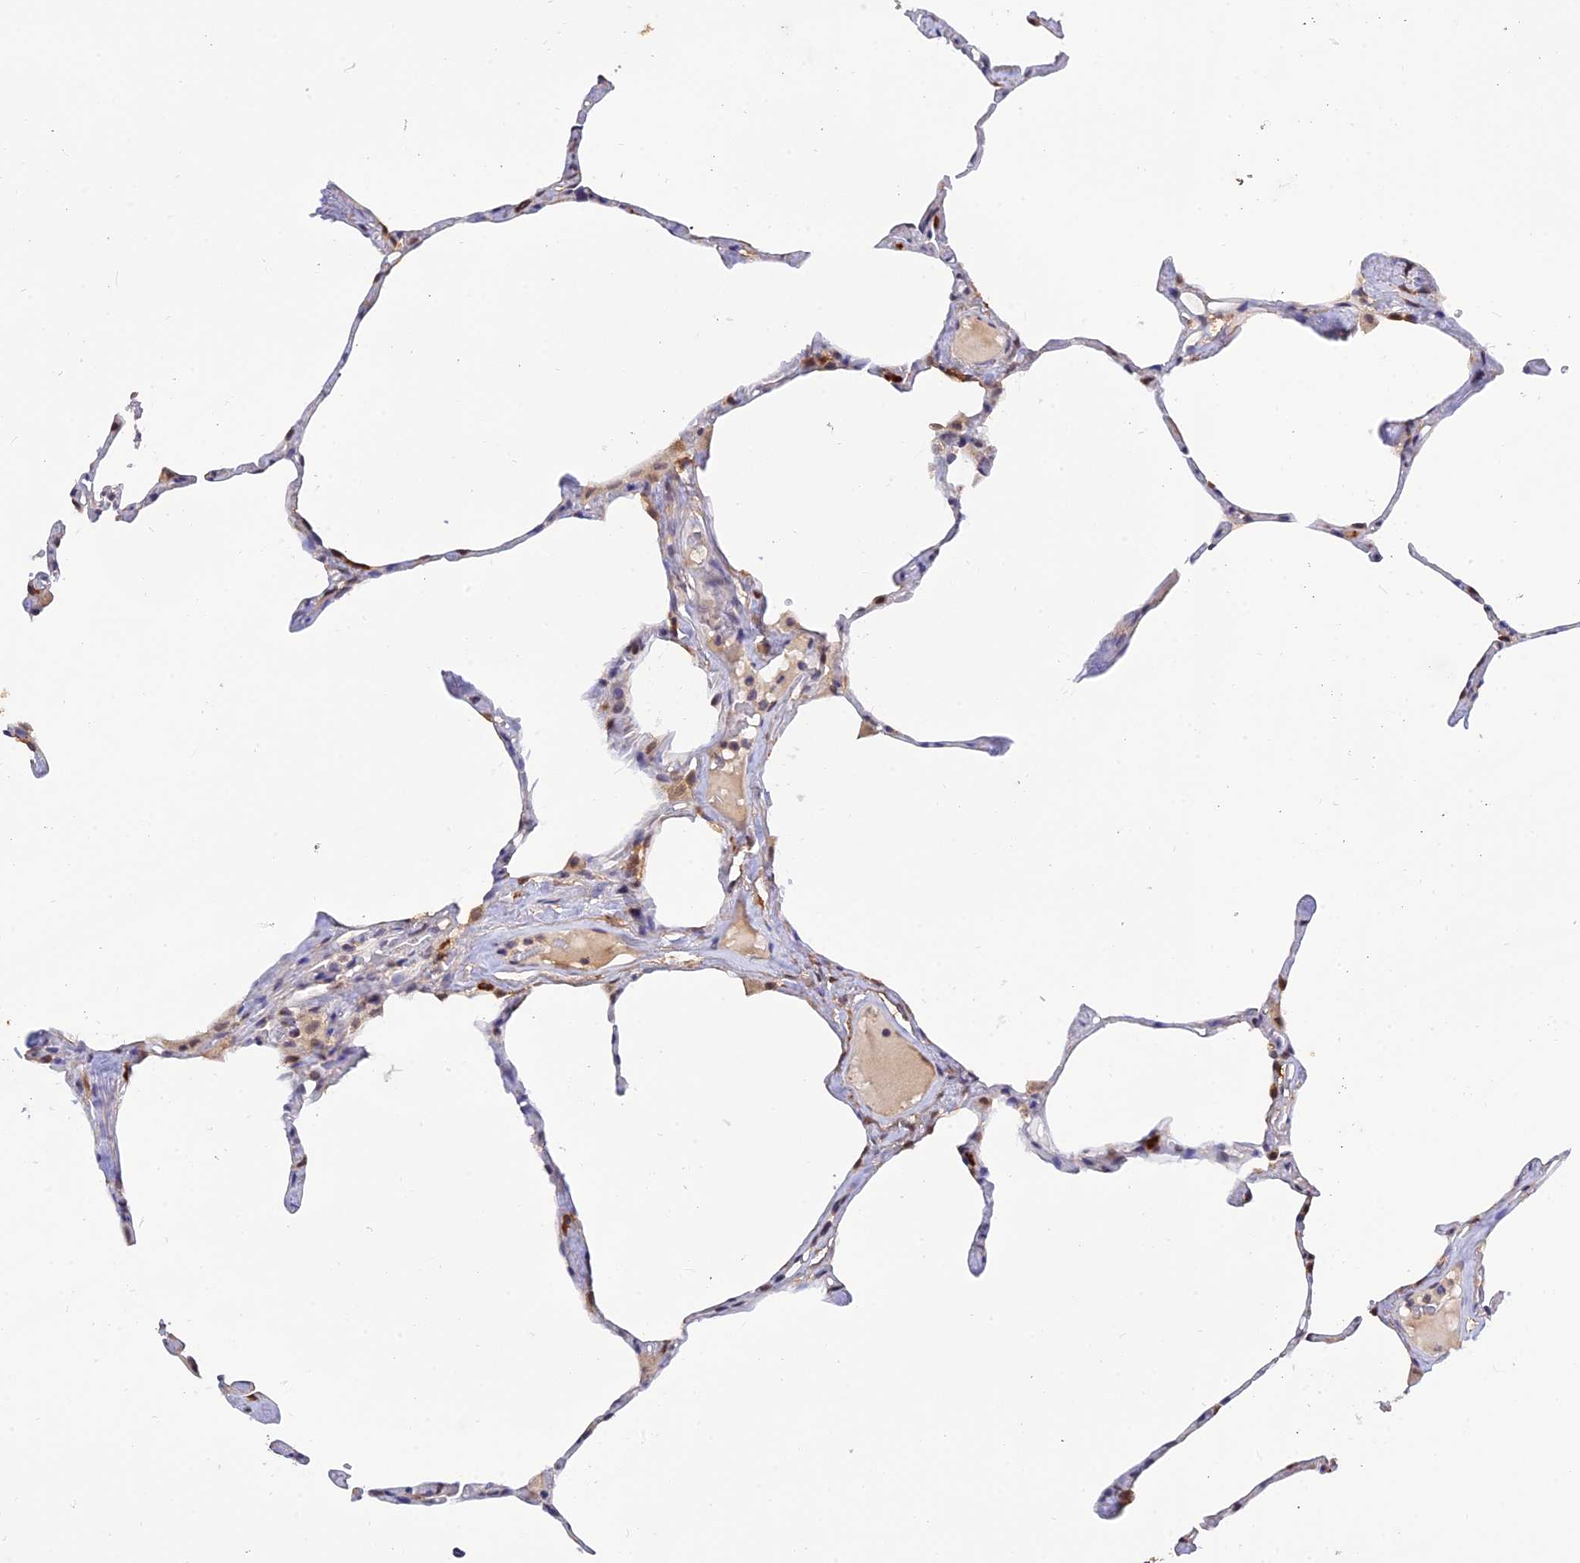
{"staining": {"intensity": "moderate", "quantity": "<25%", "location": "cytoplasmic/membranous"}, "tissue": "lung", "cell_type": "Alveolar cells", "image_type": "normal", "snomed": [{"axis": "morphology", "description": "Normal tissue, NOS"}, {"axis": "topography", "description": "Lung"}], "caption": "Lung stained with immunohistochemistry (IHC) demonstrates moderate cytoplasmic/membranous staining in about <25% of alveolar cells.", "gene": "MNS1", "patient": {"sex": "male", "age": 65}}